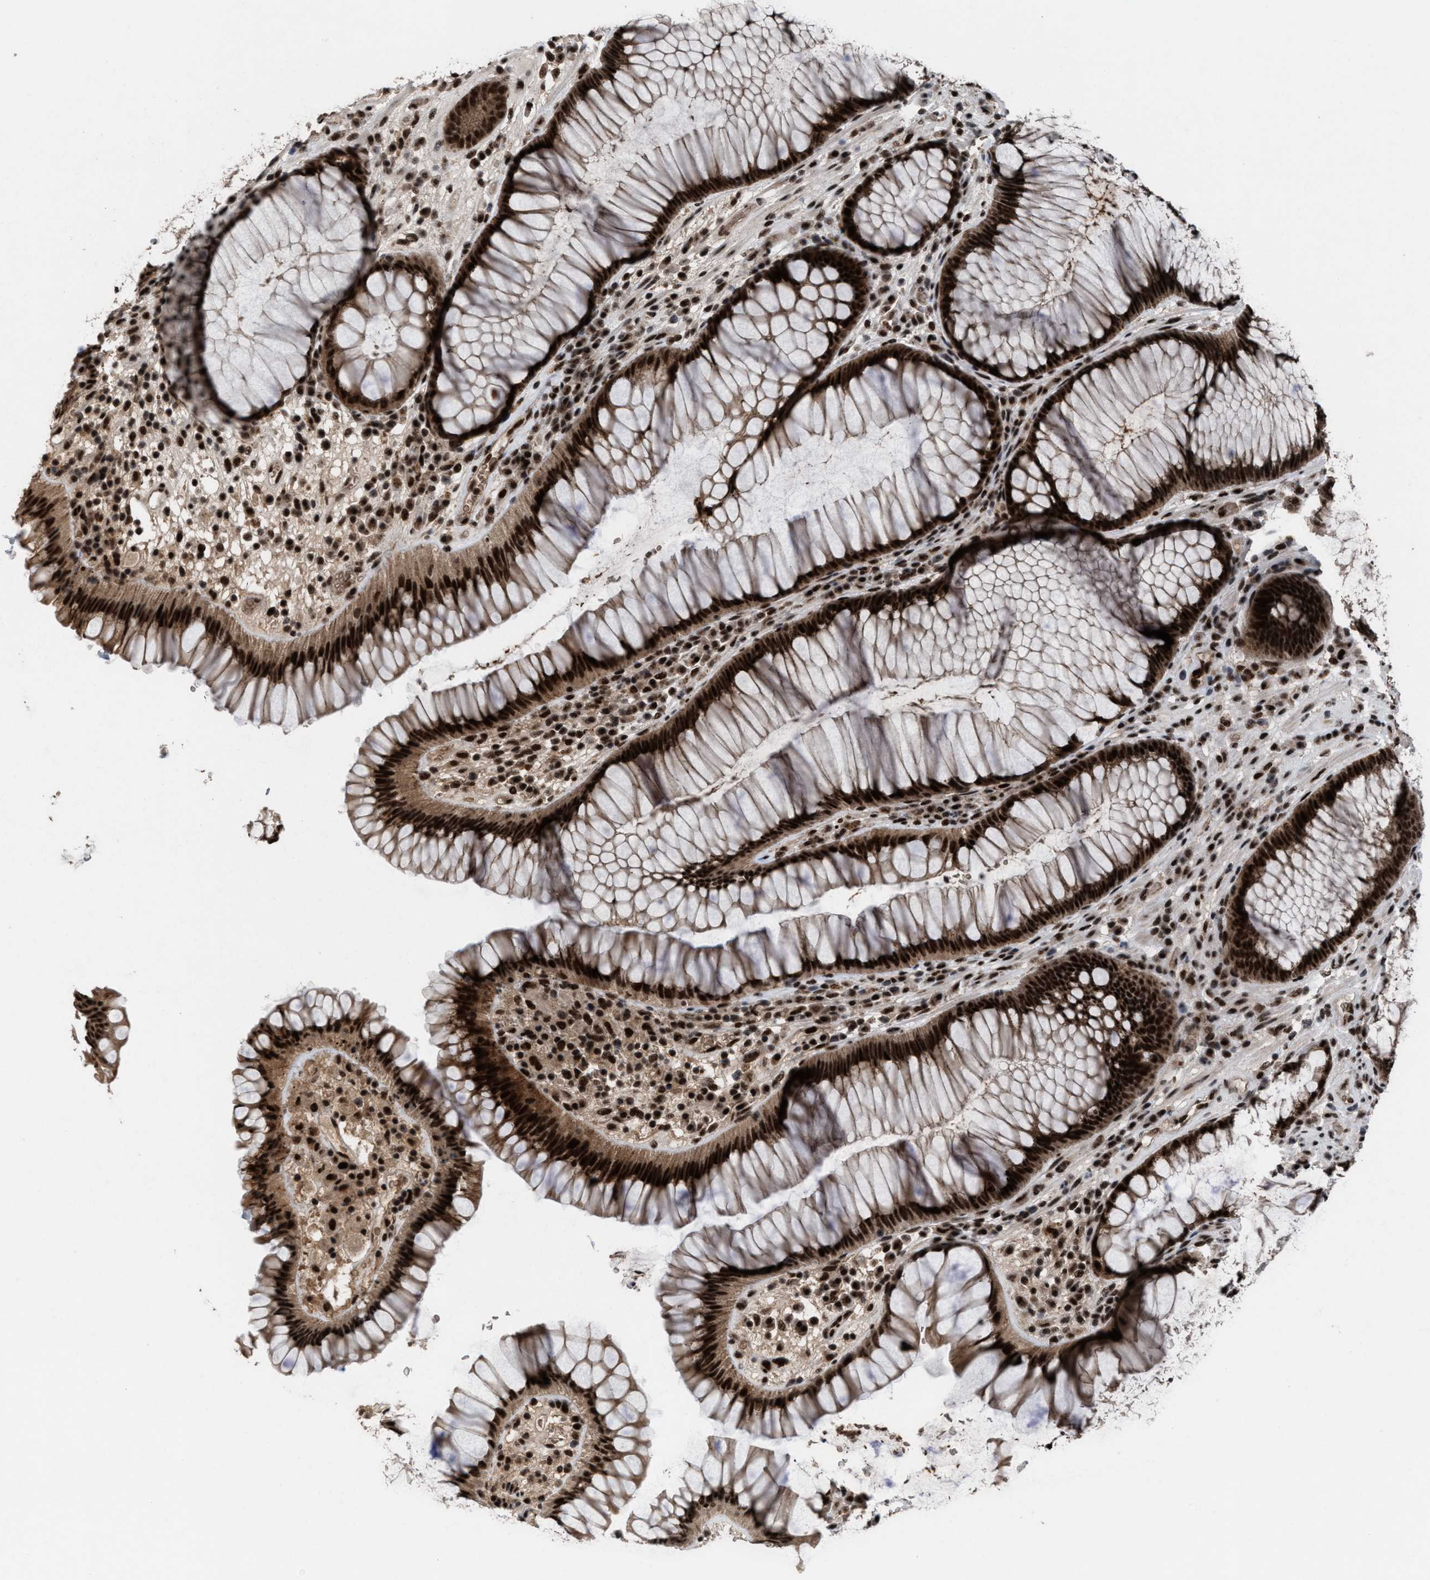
{"staining": {"intensity": "strong", "quantity": ">75%", "location": "cytoplasmic/membranous,nuclear"}, "tissue": "rectum", "cell_type": "Glandular cells", "image_type": "normal", "snomed": [{"axis": "morphology", "description": "Normal tissue, NOS"}, {"axis": "topography", "description": "Rectum"}], "caption": "This is a histology image of immunohistochemistry staining of normal rectum, which shows strong positivity in the cytoplasmic/membranous,nuclear of glandular cells.", "gene": "PRPF4", "patient": {"sex": "male", "age": 51}}